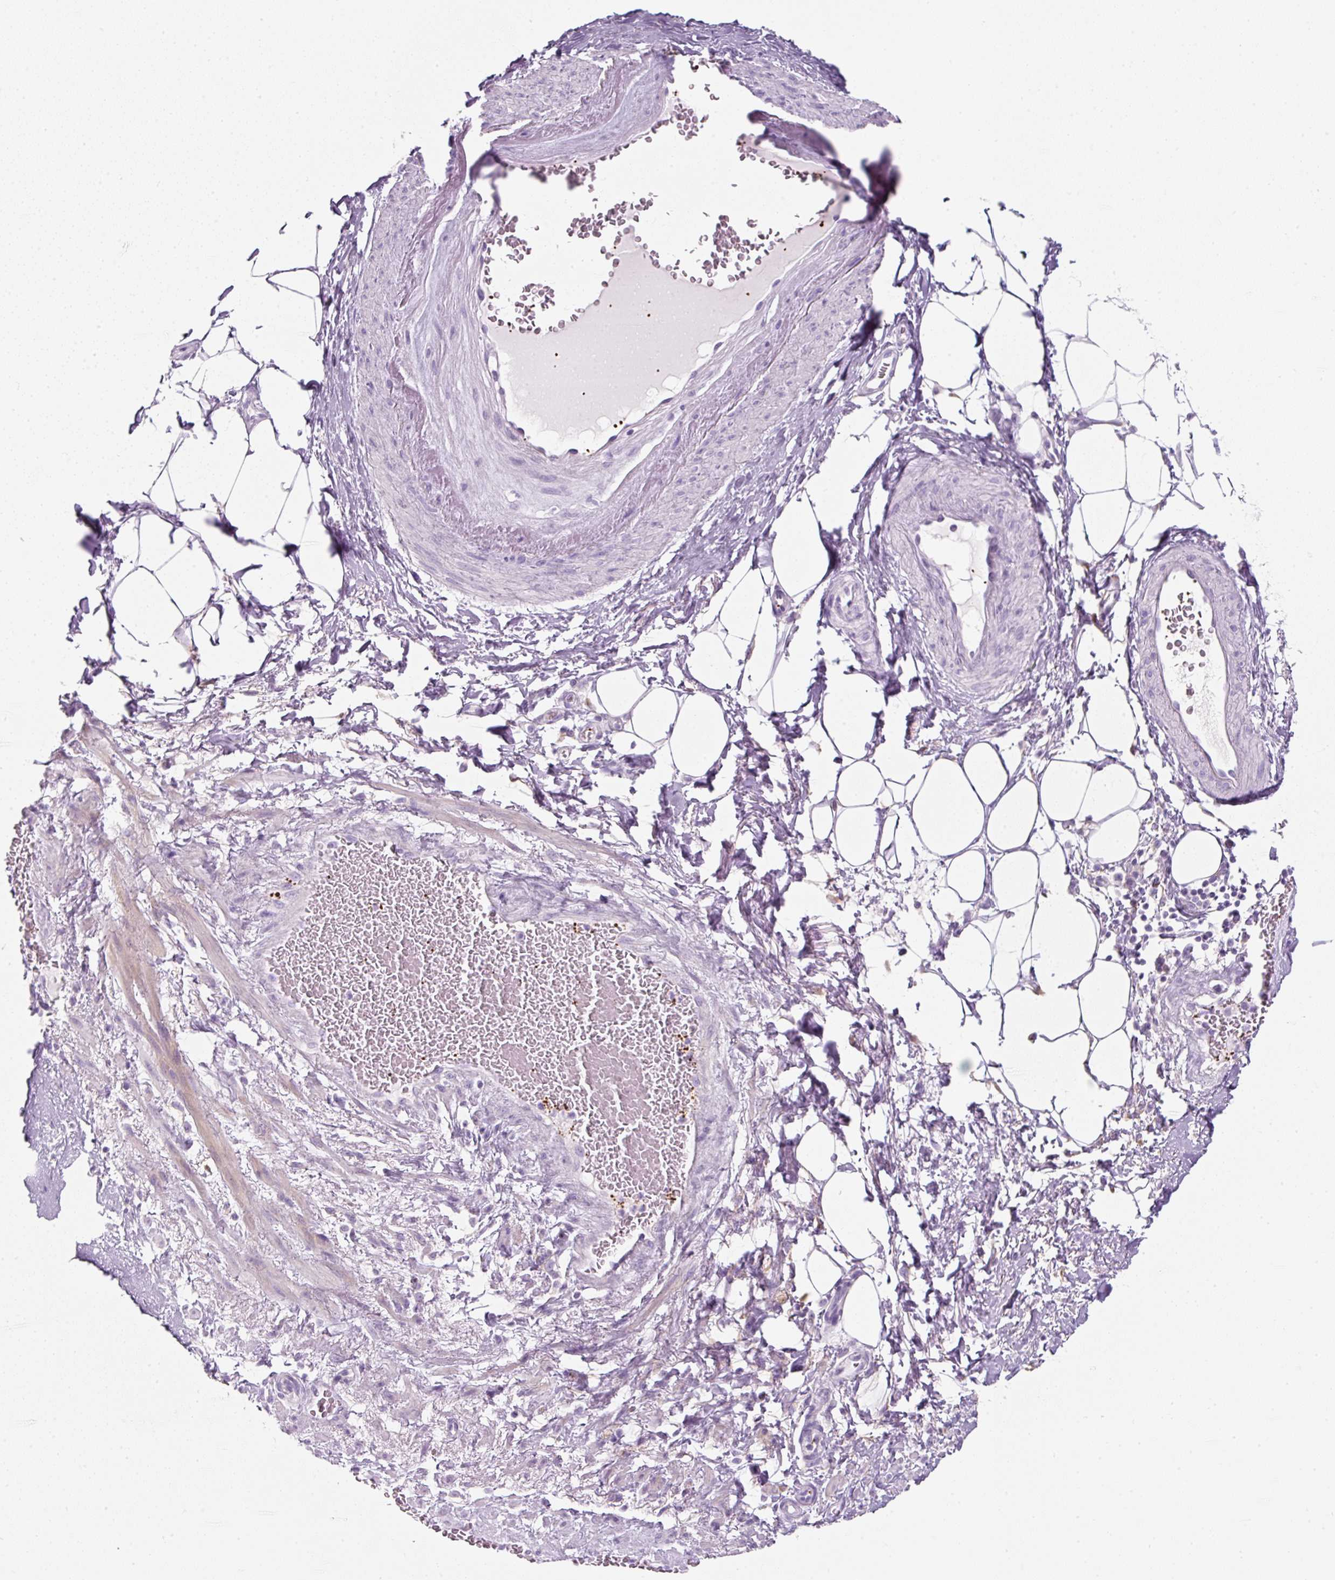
{"staining": {"intensity": "negative", "quantity": "none", "location": "none"}, "tissue": "adipose tissue", "cell_type": "Adipocytes", "image_type": "normal", "snomed": [{"axis": "morphology", "description": "Normal tissue, NOS"}, {"axis": "topography", "description": "Vagina"}, {"axis": "topography", "description": "Peripheral nerve tissue"}], "caption": "Micrograph shows no significant protein expression in adipocytes of benign adipose tissue.", "gene": "ENSG00000288796", "patient": {"sex": "female", "age": 71}}